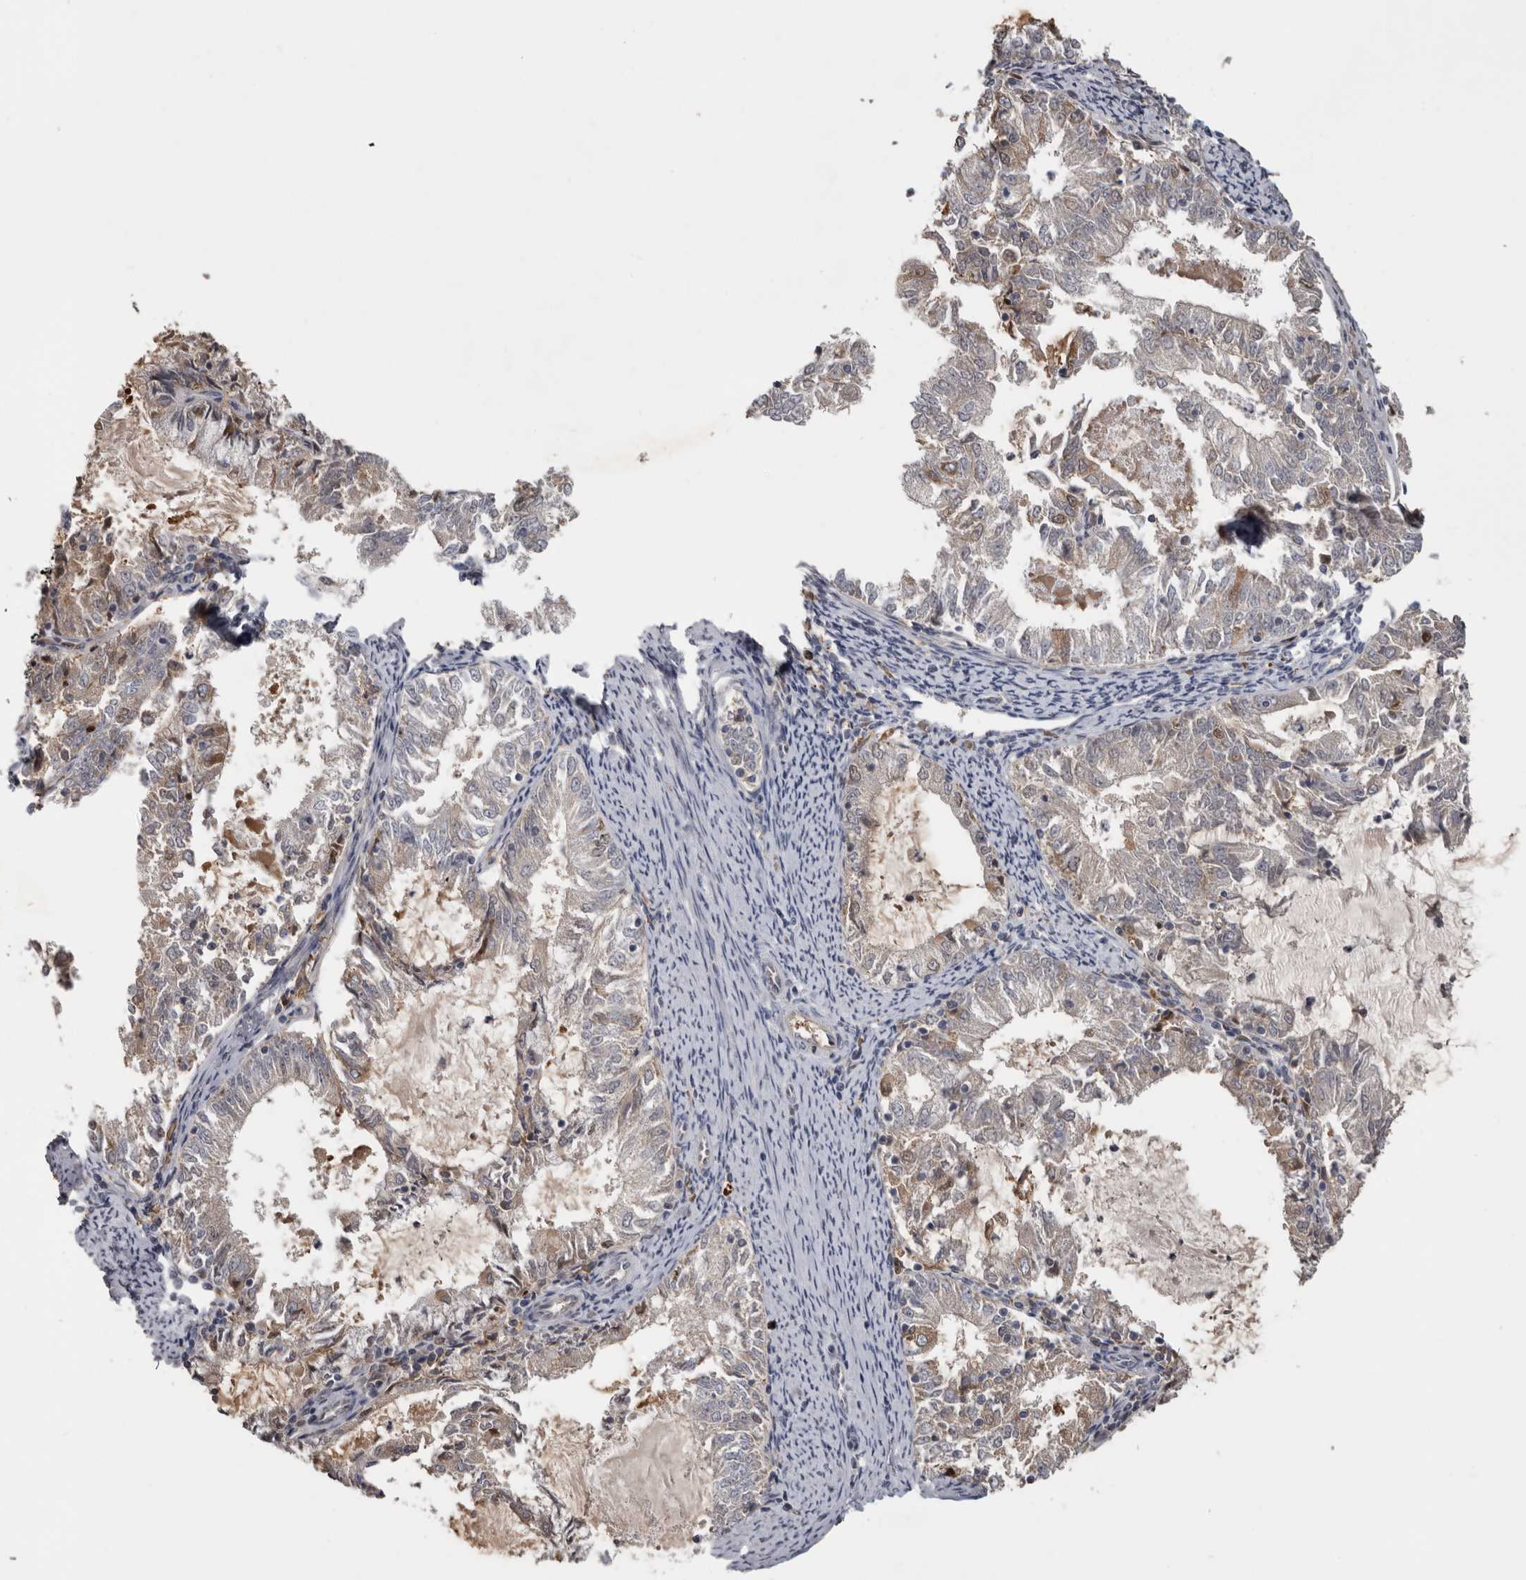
{"staining": {"intensity": "weak", "quantity": "<25%", "location": "cytoplasmic/membranous,nuclear"}, "tissue": "endometrial cancer", "cell_type": "Tumor cells", "image_type": "cancer", "snomed": [{"axis": "morphology", "description": "Adenocarcinoma, NOS"}, {"axis": "topography", "description": "Endometrium"}], "caption": "The histopathology image reveals no significant positivity in tumor cells of endometrial adenocarcinoma.", "gene": "CDCA8", "patient": {"sex": "female", "age": 57}}